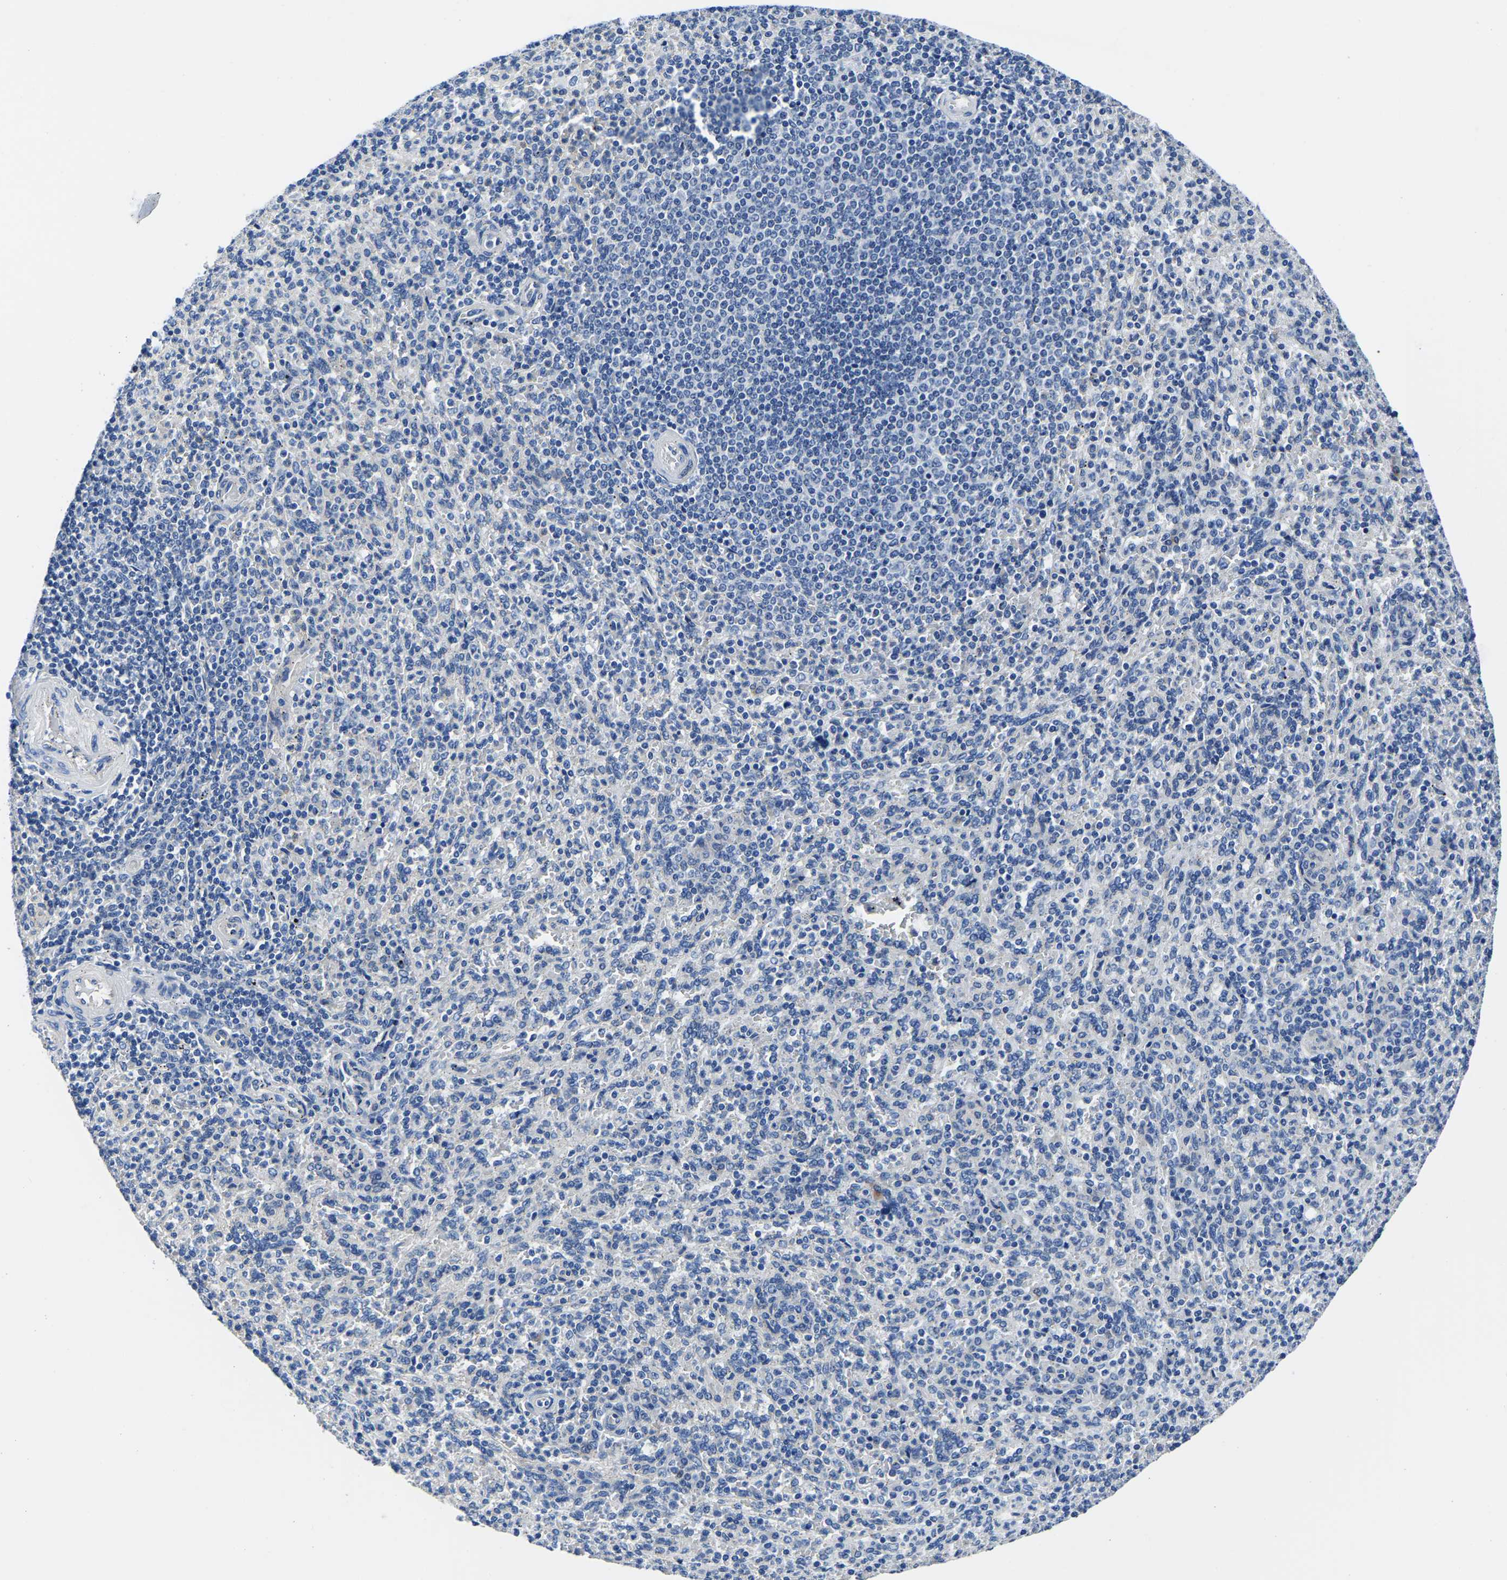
{"staining": {"intensity": "negative", "quantity": "none", "location": "none"}, "tissue": "spleen", "cell_type": "Cells in red pulp", "image_type": "normal", "snomed": [{"axis": "morphology", "description": "Normal tissue, NOS"}, {"axis": "topography", "description": "Spleen"}], "caption": "This is an IHC image of normal human spleen. There is no positivity in cells in red pulp.", "gene": "TFG", "patient": {"sex": "male", "age": 36}}